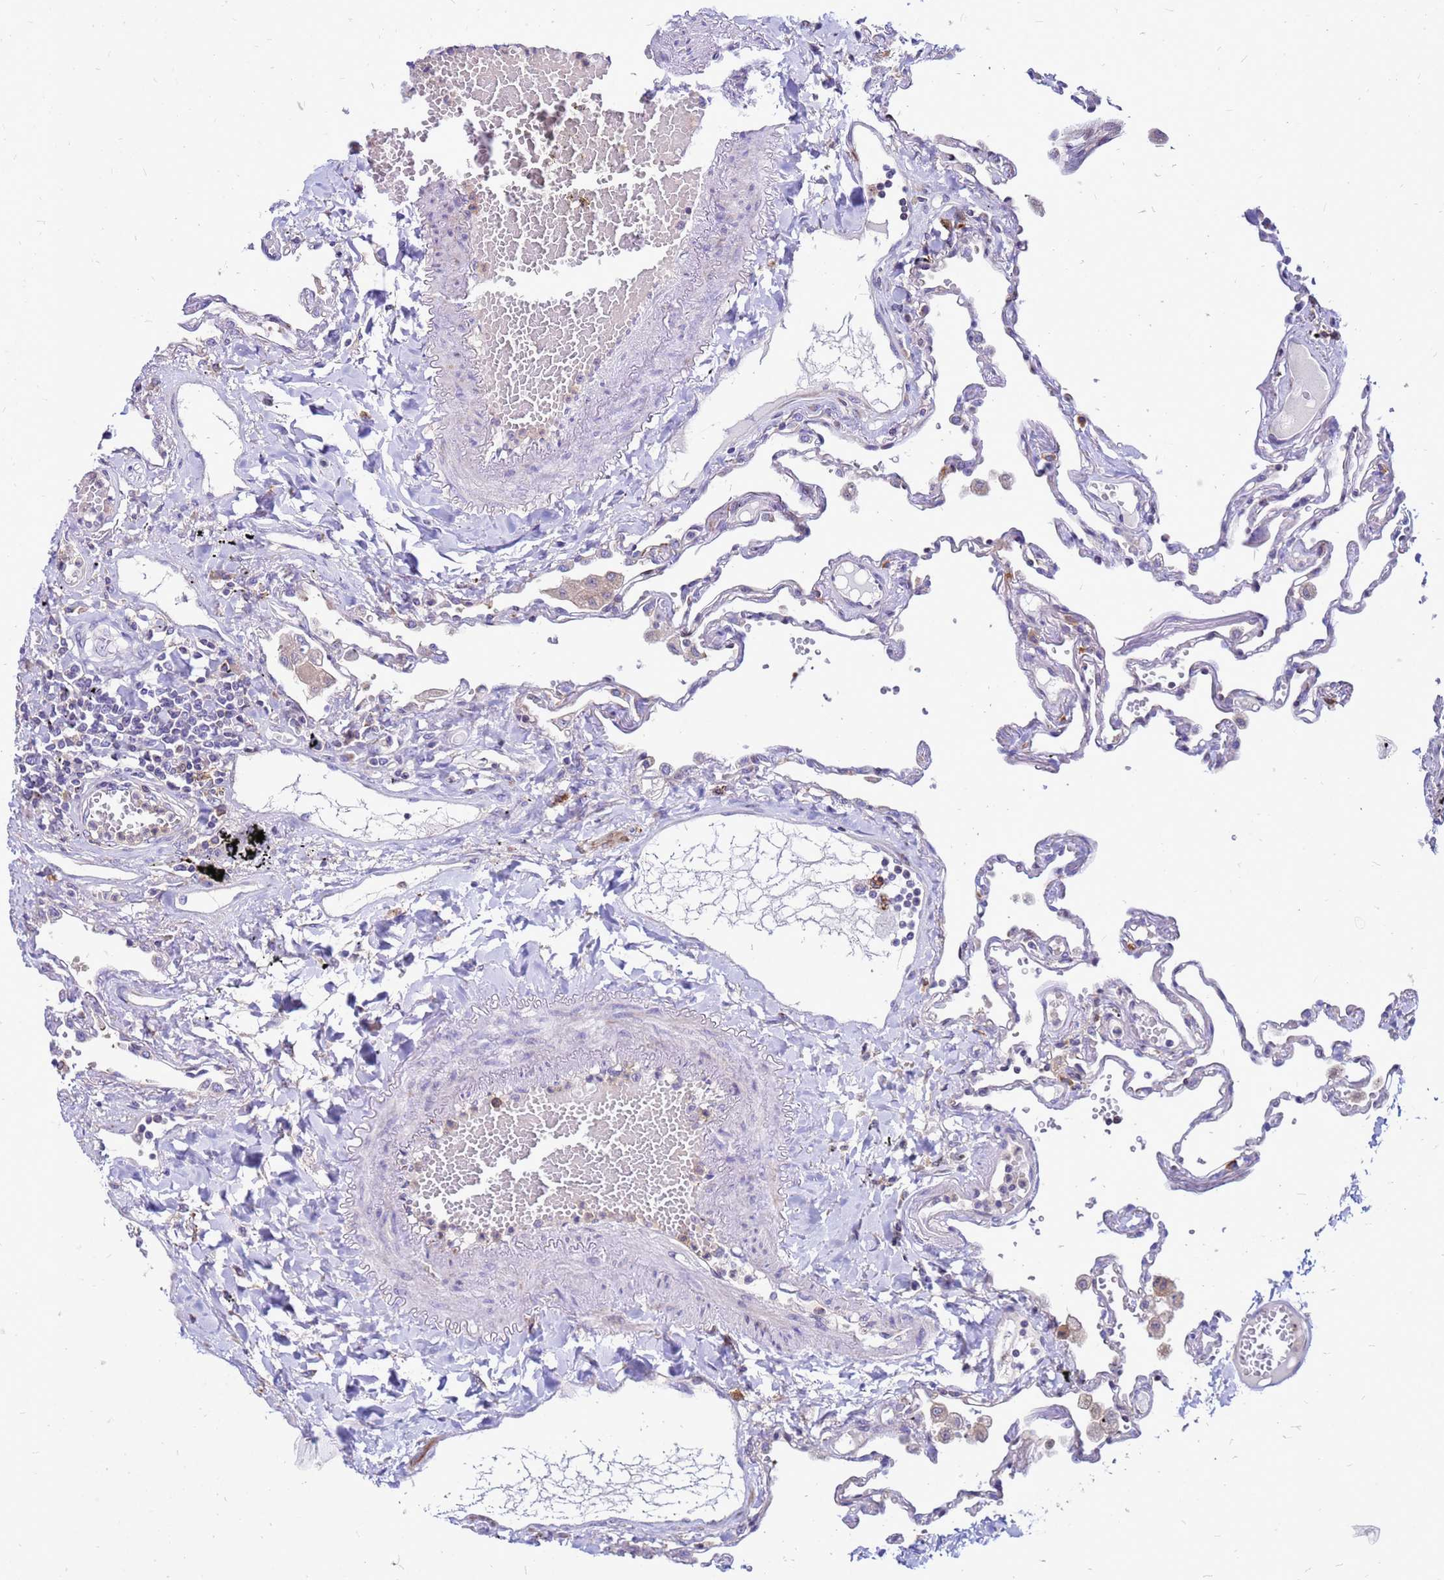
{"staining": {"intensity": "negative", "quantity": "none", "location": "none"}, "tissue": "lung", "cell_type": "Alveolar cells", "image_type": "normal", "snomed": [{"axis": "morphology", "description": "Normal tissue, NOS"}, {"axis": "topography", "description": "Lung"}], "caption": "This is a micrograph of IHC staining of benign lung, which shows no staining in alveolar cells. (IHC, brightfield microscopy, high magnification).", "gene": "FHIP1A", "patient": {"sex": "female", "age": 67}}